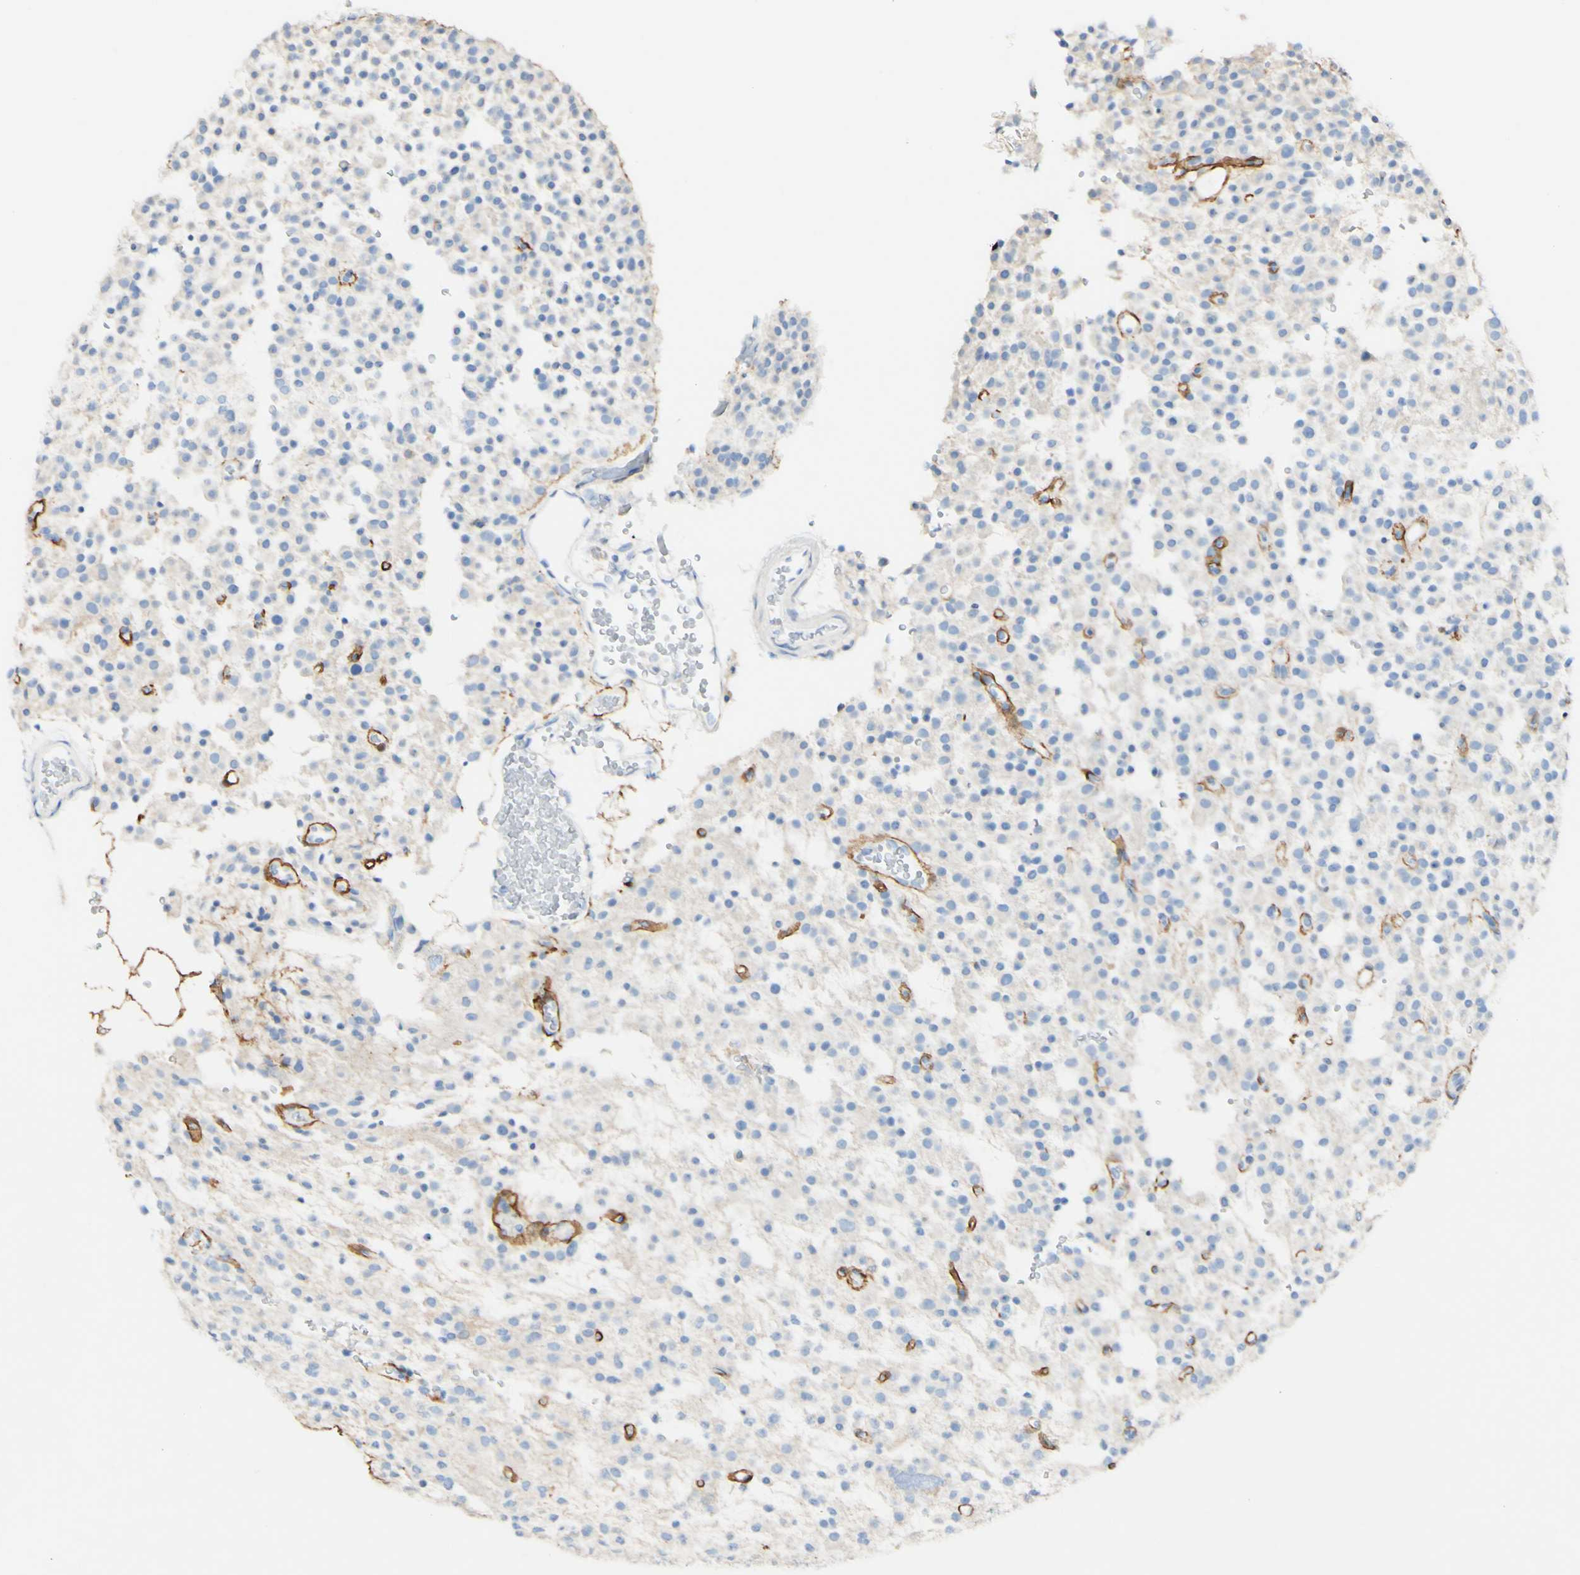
{"staining": {"intensity": "negative", "quantity": "none", "location": "none"}, "tissue": "glioma", "cell_type": "Tumor cells", "image_type": "cancer", "snomed": [{"axis": "morphology", "description": "Glioma, malignant, Low grade"}, {"axis": "topography", "description": "Brain"}], "caption": "This is an IHC image of human glioma. There is no expression in tumor cells.", "gene": "FGF4", "patient": {"sex": "male", "age": 38}}